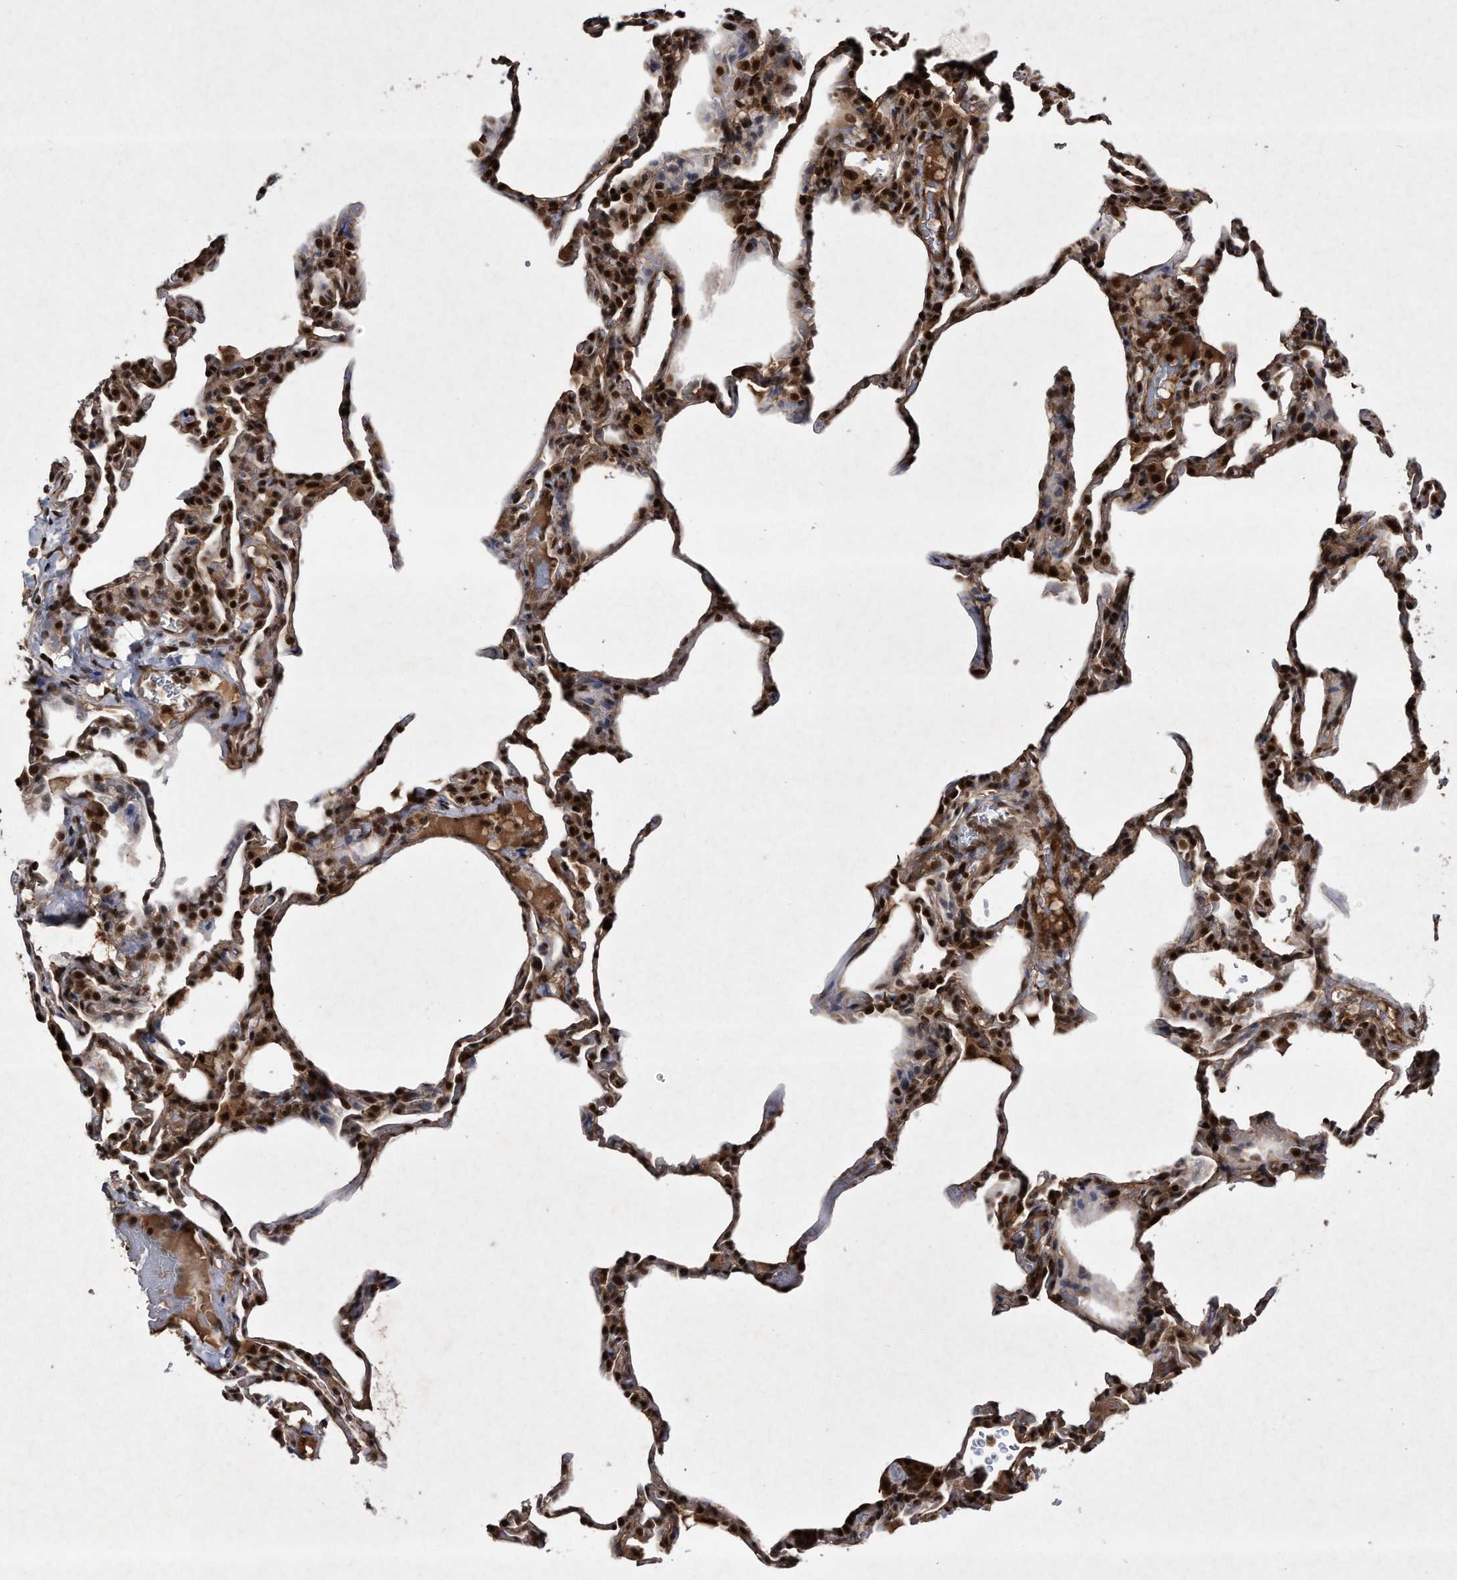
{"staining": {"intensity": "strong", "quantity": "25%-75%", "location": "cytoplasmic/membranous,nuclear"}, "tissue": "lung", "cell_type": "Alveolar cells", "image_type": "normal", "snomed": [{"axis": "morphology", "description": "Normal tissue, NOS"}, {"axis": "topography", "description": "Lung"}], "caption": "Immunohistochemistry (IHC) image of benign lung: human lung stained using immunohistochemistry shows high levels of strong protein expression localized specifically in the cytoplasmic/membranous,nuclear of alveolar cells, appearing as a cytoplasmic/membranous,nuclear brown color.", "gene": "RAD23B", "patient": {"sex": "male", "age": 20}}